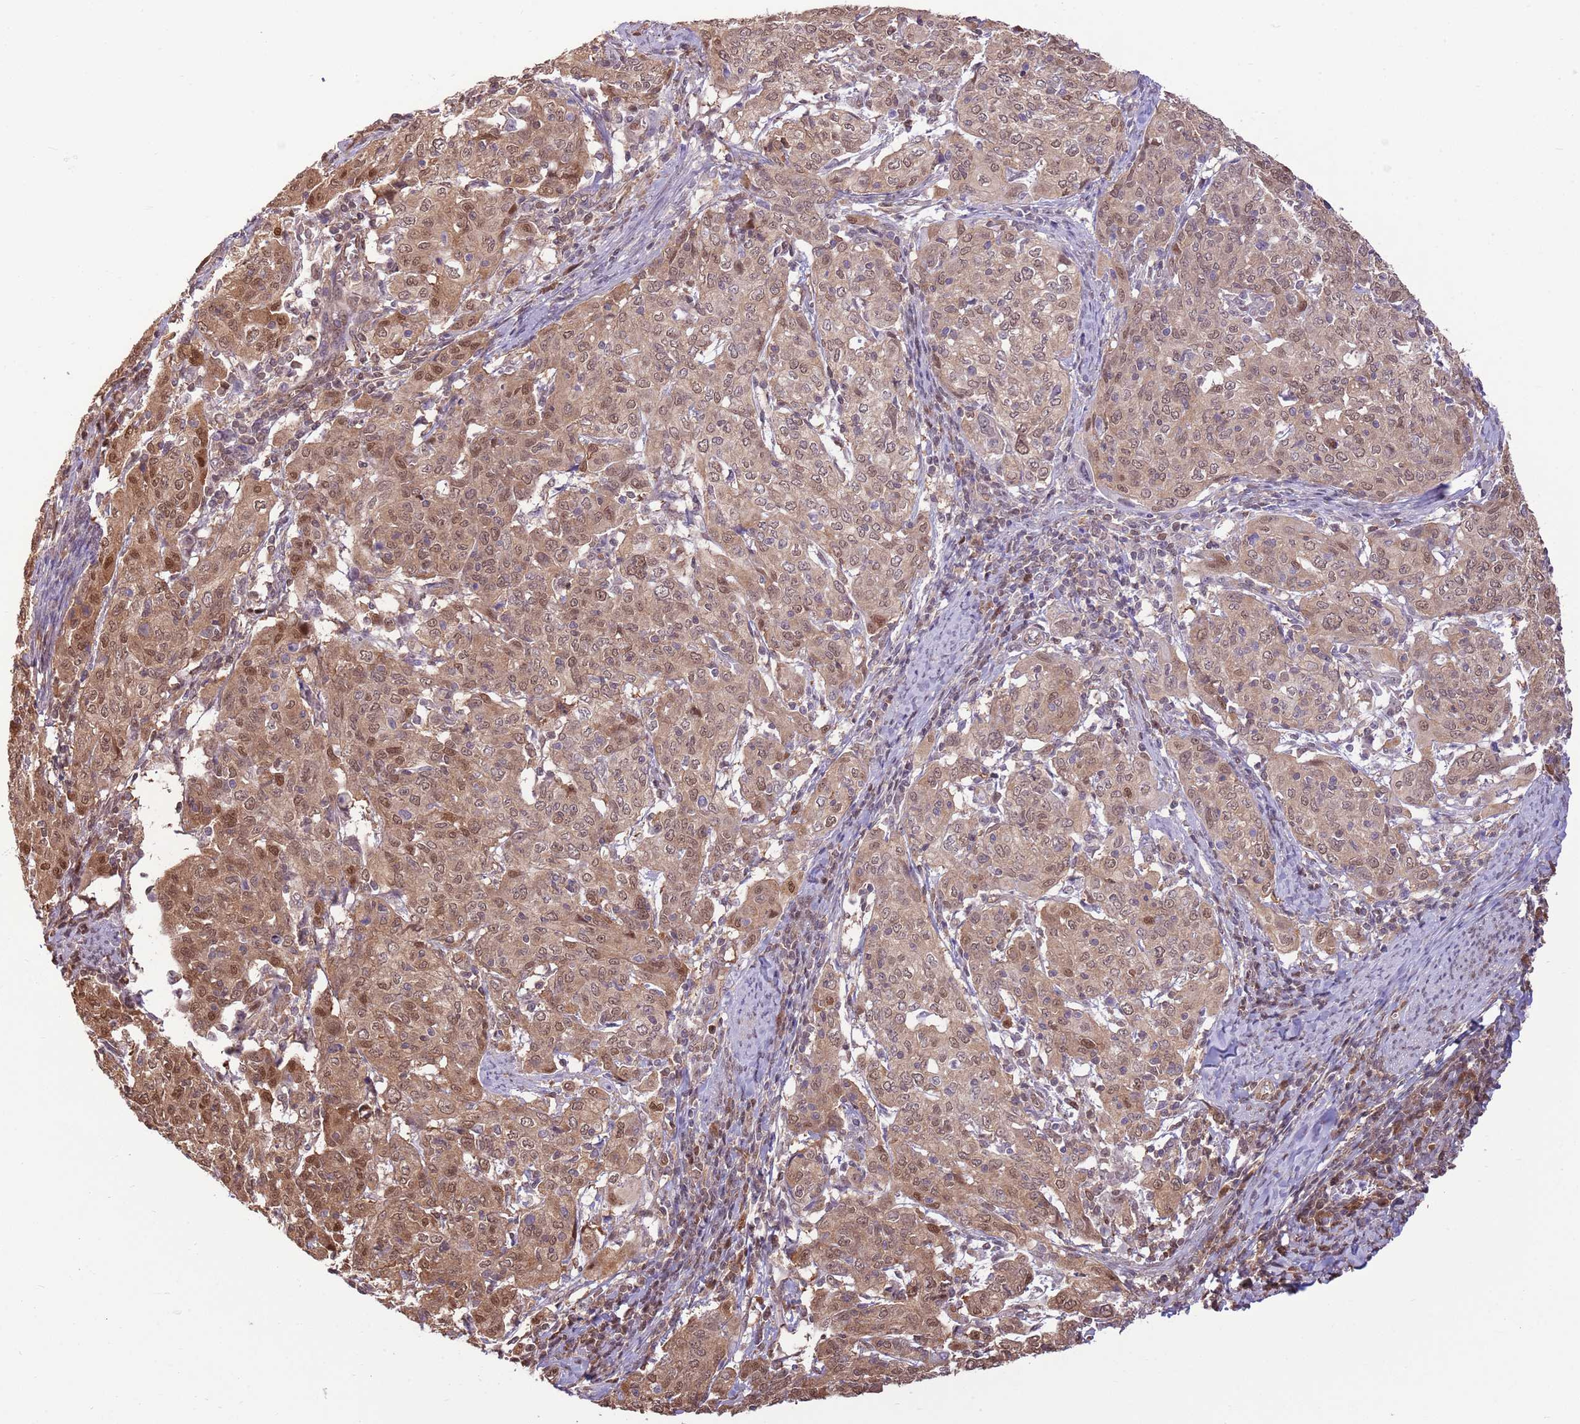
{"staining": {"intensity": "moderate", "quantity": ">75%", "location": "cytoplasmic/membranous,nuclear"}, "tissue": "cervical cancer", "cell_type": "Tumor cells", "image_type": "cancer", "snomed": [{"axis": "morphology", "description": "Squamous cell carcinoma, NOS"}, {"axis": "topography", "description": "Cervix"}], "caption": "Cervical squamous cell carcinoma stained with IHC reveals moderate cytoplasmic/membranous and nuclear positivity in approximately >75% of tumor cells. The protein of interest is shown in brown color, while the nuclei are stained blue.", "gene": "NSFL1C", "patient": {"sex": "female", "age": 67}}